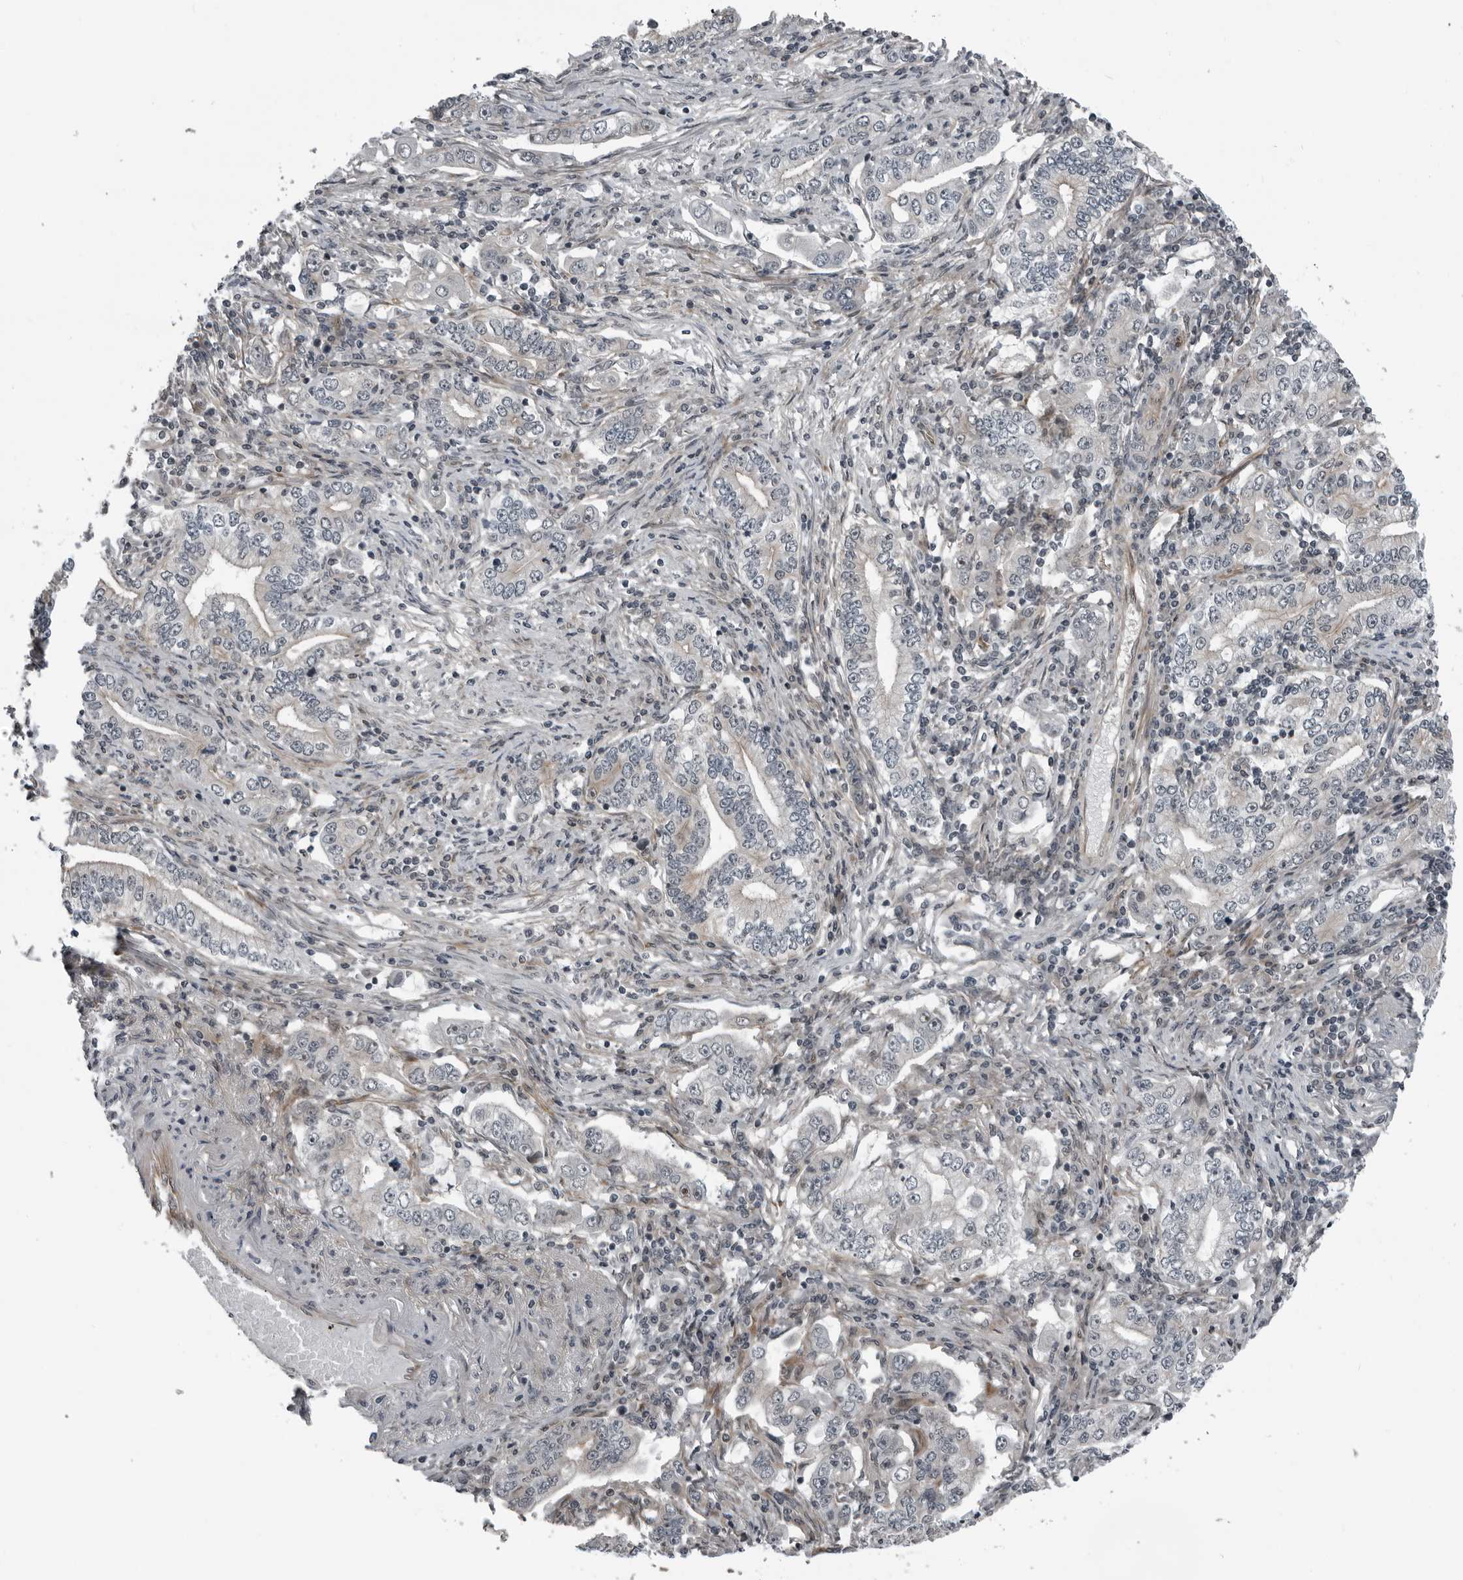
{"staining": {"intensity": "moderate", "quantity": "<25%", "location": "cytoplasmic/membranous"}, "tissue": "stomach cancer", "cell_type": "Tumor cells", "image_type": "cancer", "snomed": [{"axis": "morphology", "description": "Adenocarcinoma, NOS"}, {"axis": "topography", "description": "Stomach, lower"}], "caption": "This image shows stomach cancer (adenocarcinoma) stained with IHC to label a protein in brown. The cytoplasmic/membranous of tumor cells show moderate positivity for the protein. Nuclei are counter-stained blue.", "gene": "FAM102B", "patient": {"sex": "female", "age": 72}}